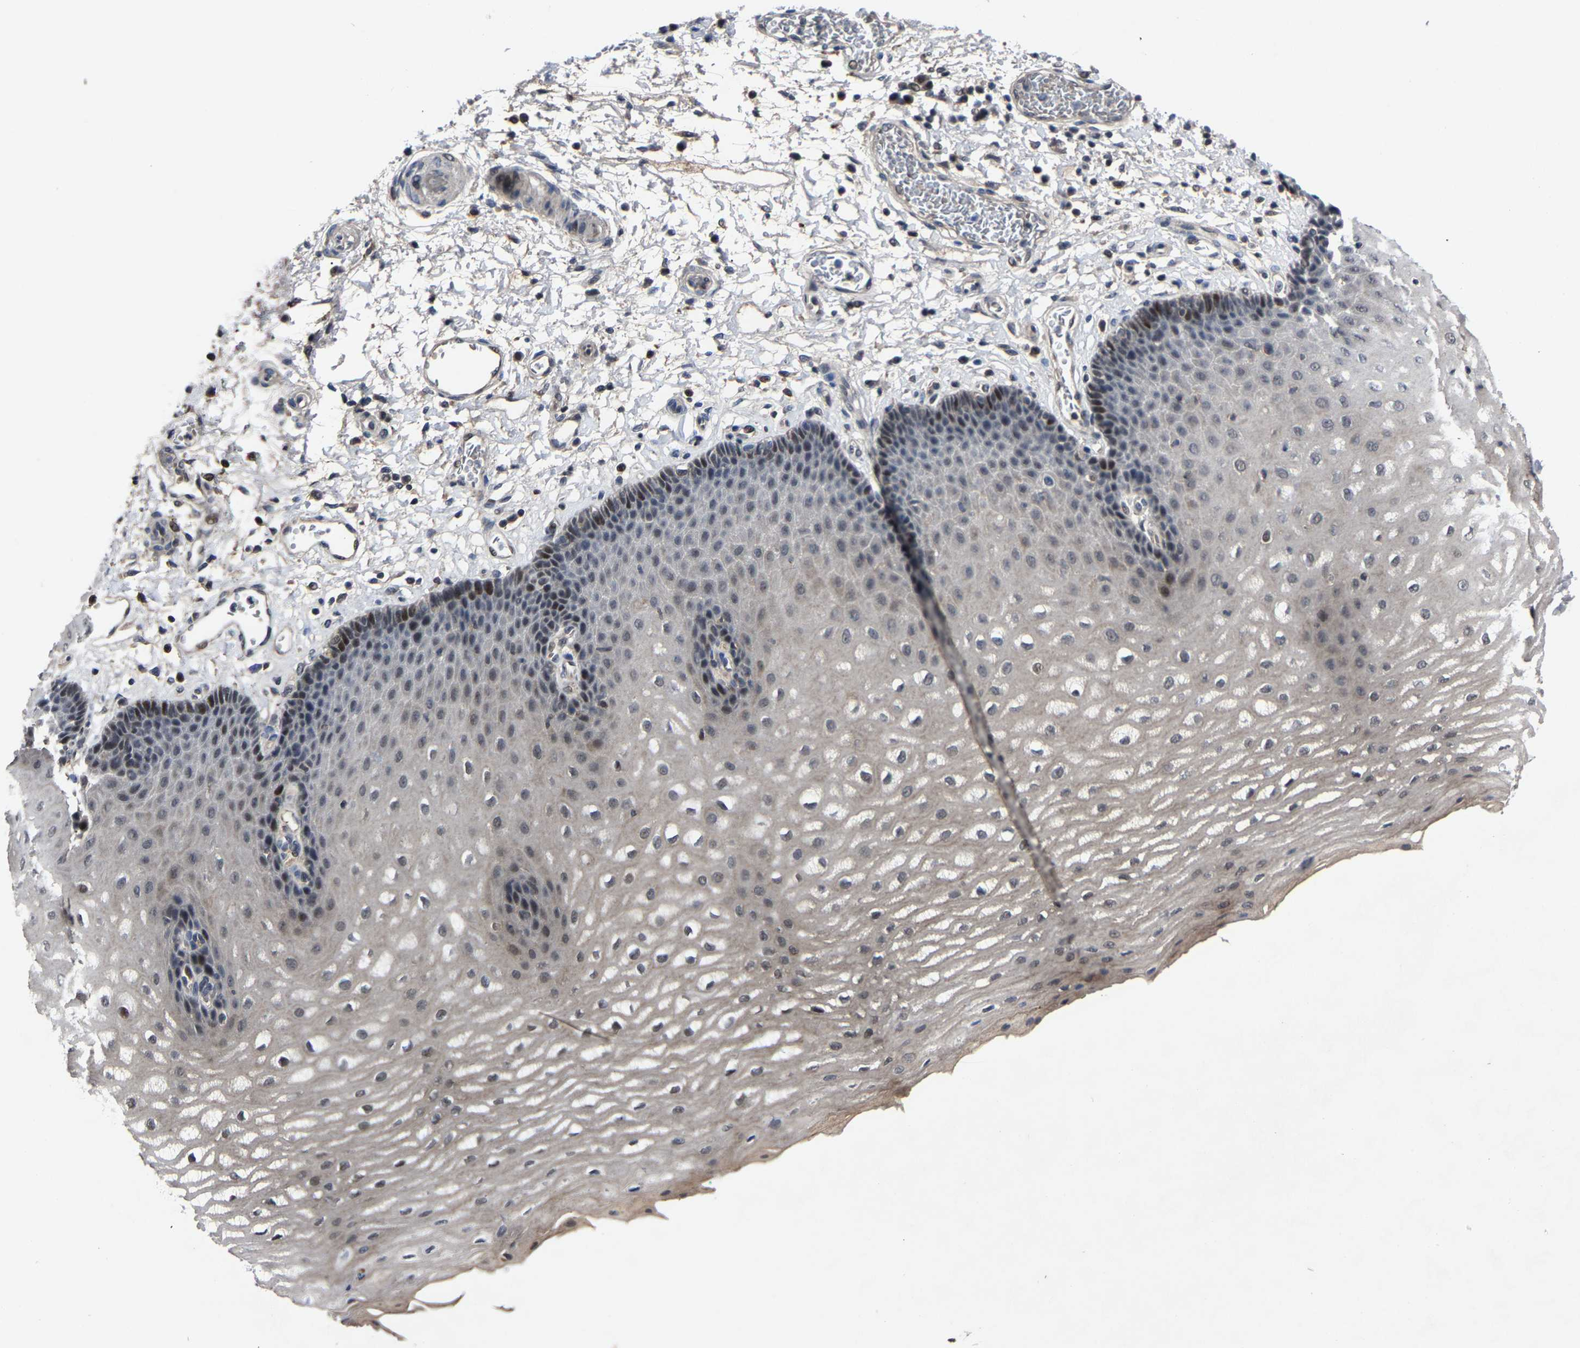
{"staining": {"intensity": "strong", "quantity": "<25%", "location": "nuclear"}, "tissue": "esophagus", "cell_type": "Squamous epithelial cells", "image_type": "normal", "snomed": [{"axis": "morphology", "description": "Normal tissue, NOS"}, {"axis": "topography", "description": "Esophagus"}], "caption": "A brown stain shows strong nuclear positivity of a protein in squamous epithelial cells of normal human esophagus.", "gene": "LSM8", "patient": {"sex": "male", "age": 54}}